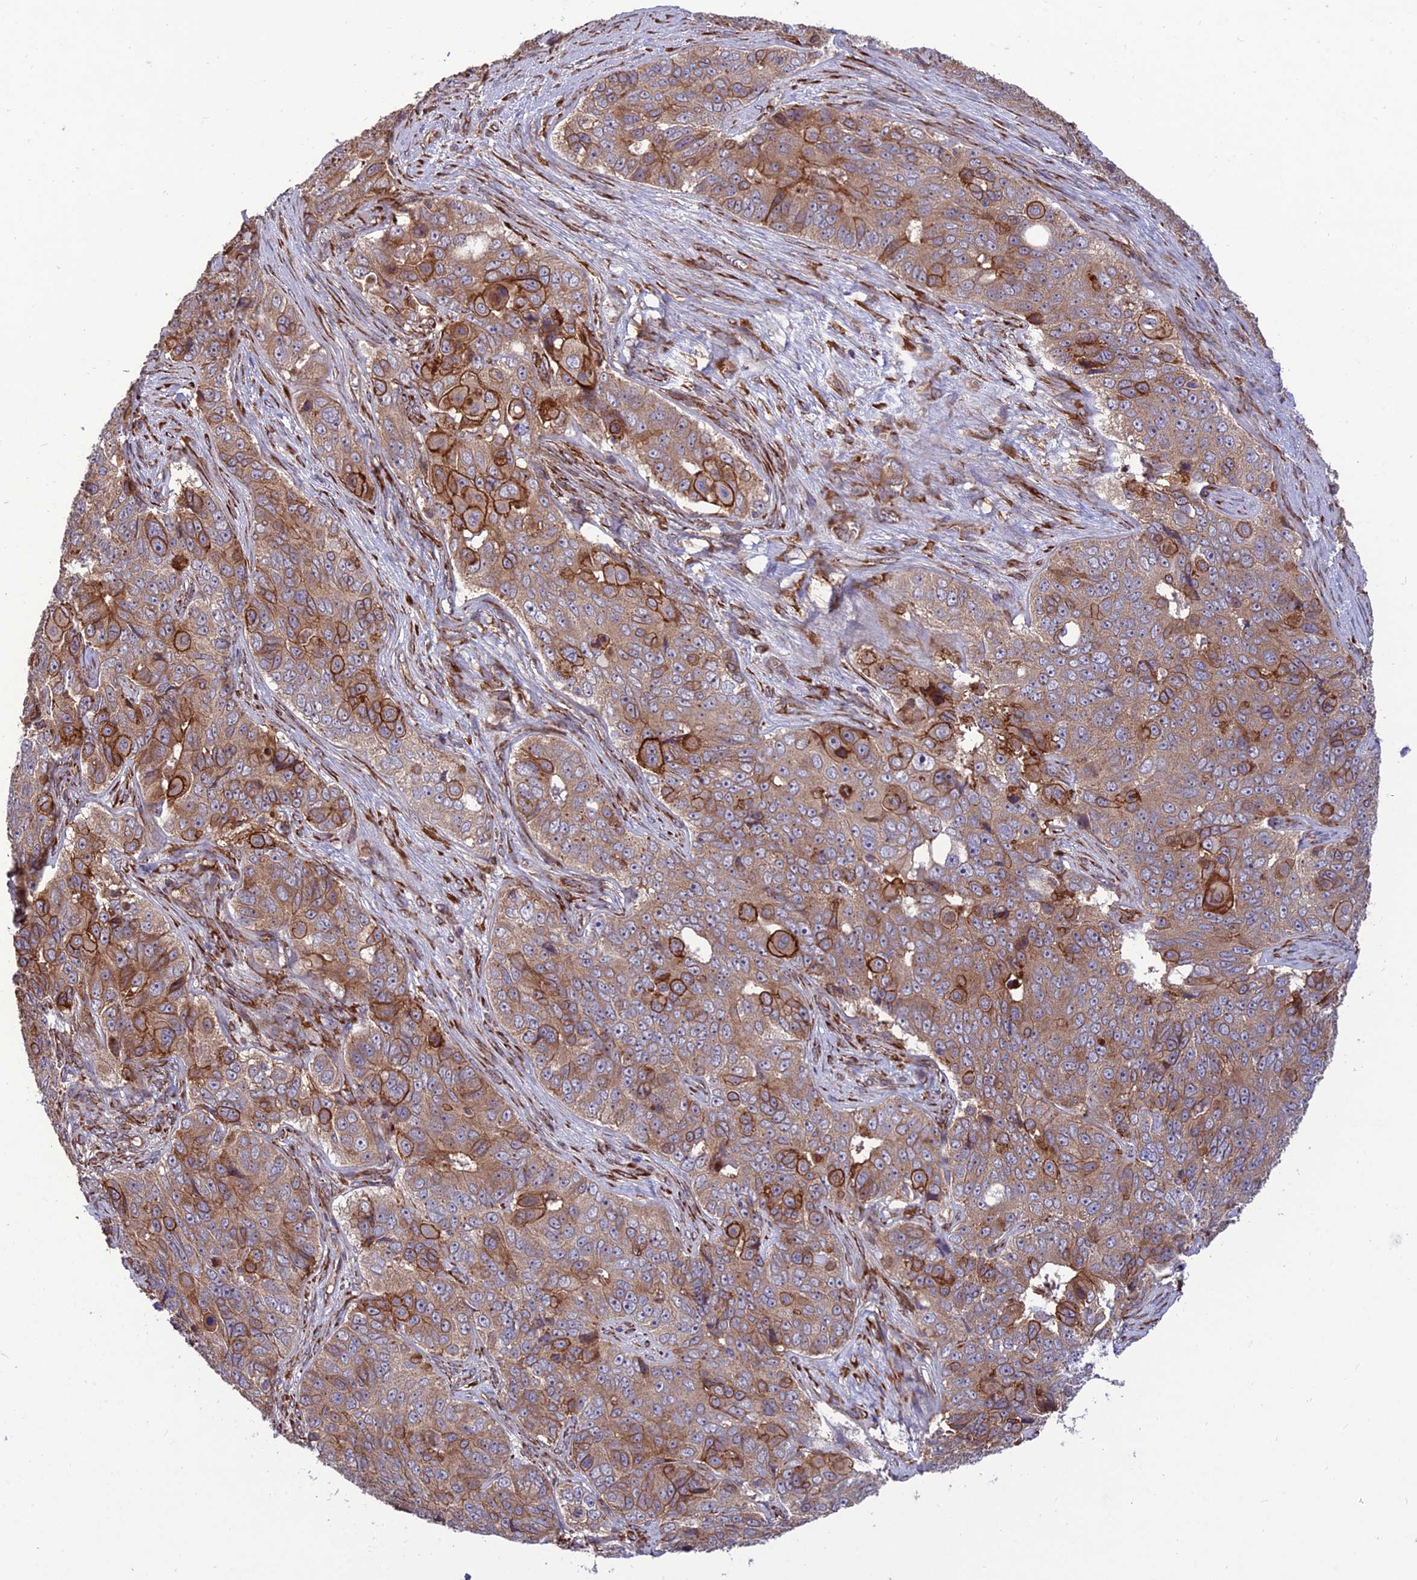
{"staining": {"intensity": "moderate", "quantity": ">75%", "location": "cytoplasmic/membranous"}, "tissue": "ovarian cancer", "cell_type": "Tumor cells", "image_type": "cancer", "snomed": [{"axis": "morphology", "description": "Carcinoma, endometroid"}, {"axis": "topography", "description": "Ovary"}], "caption": "Immunohistochemical staining of ovarian cancer displays moderate cytoplasmic/membranous protein positivity in approximately >75% of tumor cells. The protein of interest is stained brown, and the nuclei are stained in blue (DAB (3,3'-diaminobenzidine) IHC with brightfield microscopy, high magnification).", "gene": "CRTAP", "patient": {"sex": "female", "age": 51}}